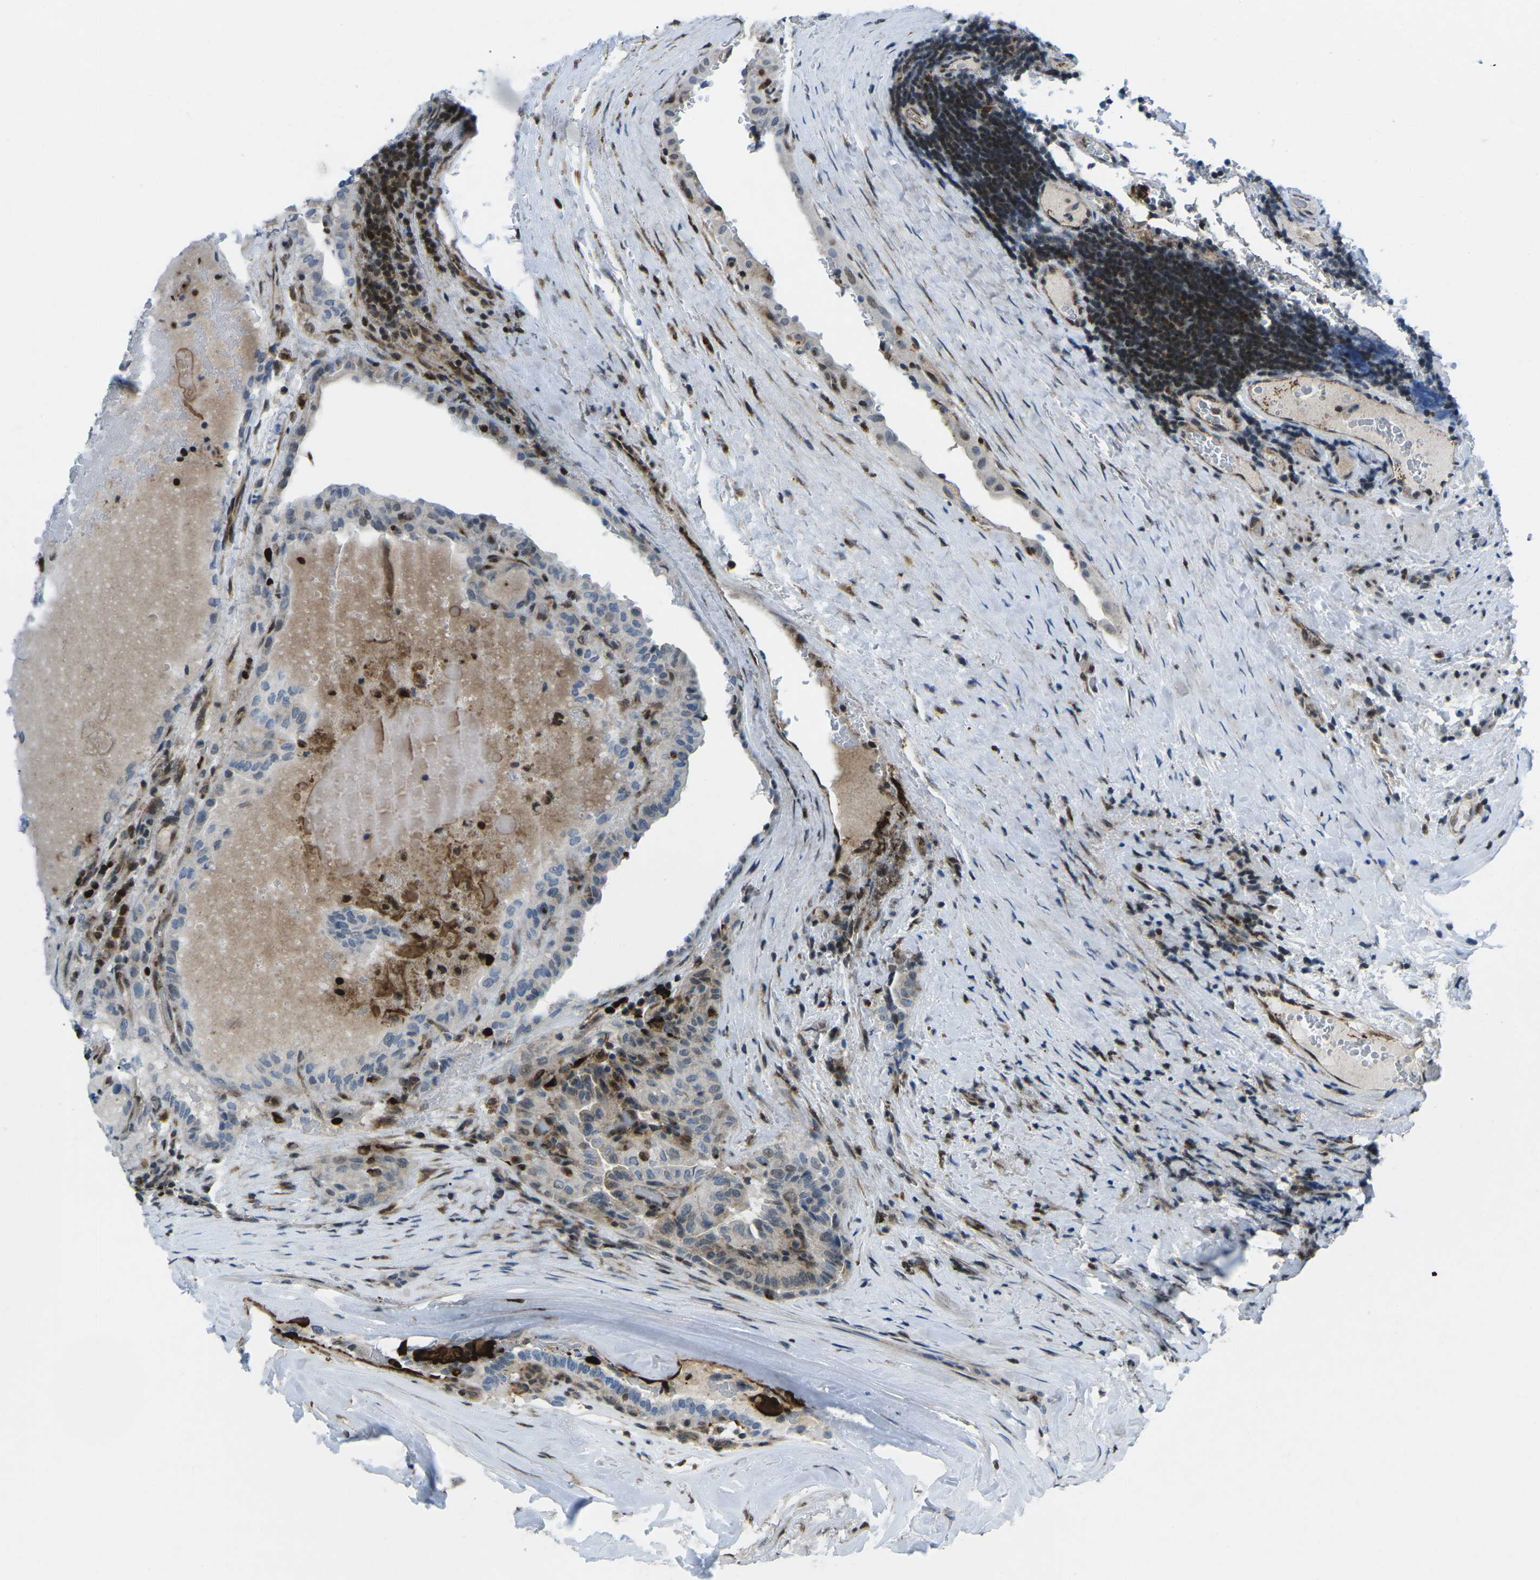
{"staining": {"intensity": "negative", "quantity": "none", "location": "none"}, "tissue": "thyroid cancer", "cell_type": "Tumor cells", "image_type": "cancer", "snomed": [{"axis": "morphology", "description": "Papillary adenocarcinoma, NOS"}, {"axis": "topography", "description": "Thyroid gland"}], "caption": "A high-resolution micrograph shows immunohistochemistry (IHC) staining of papillary adenocarcinoma (thyroid), which demonstrates no significant staining in tumor cells.", "gene": "MBNL1", "patient": {"sex": "male", "age": 77}}